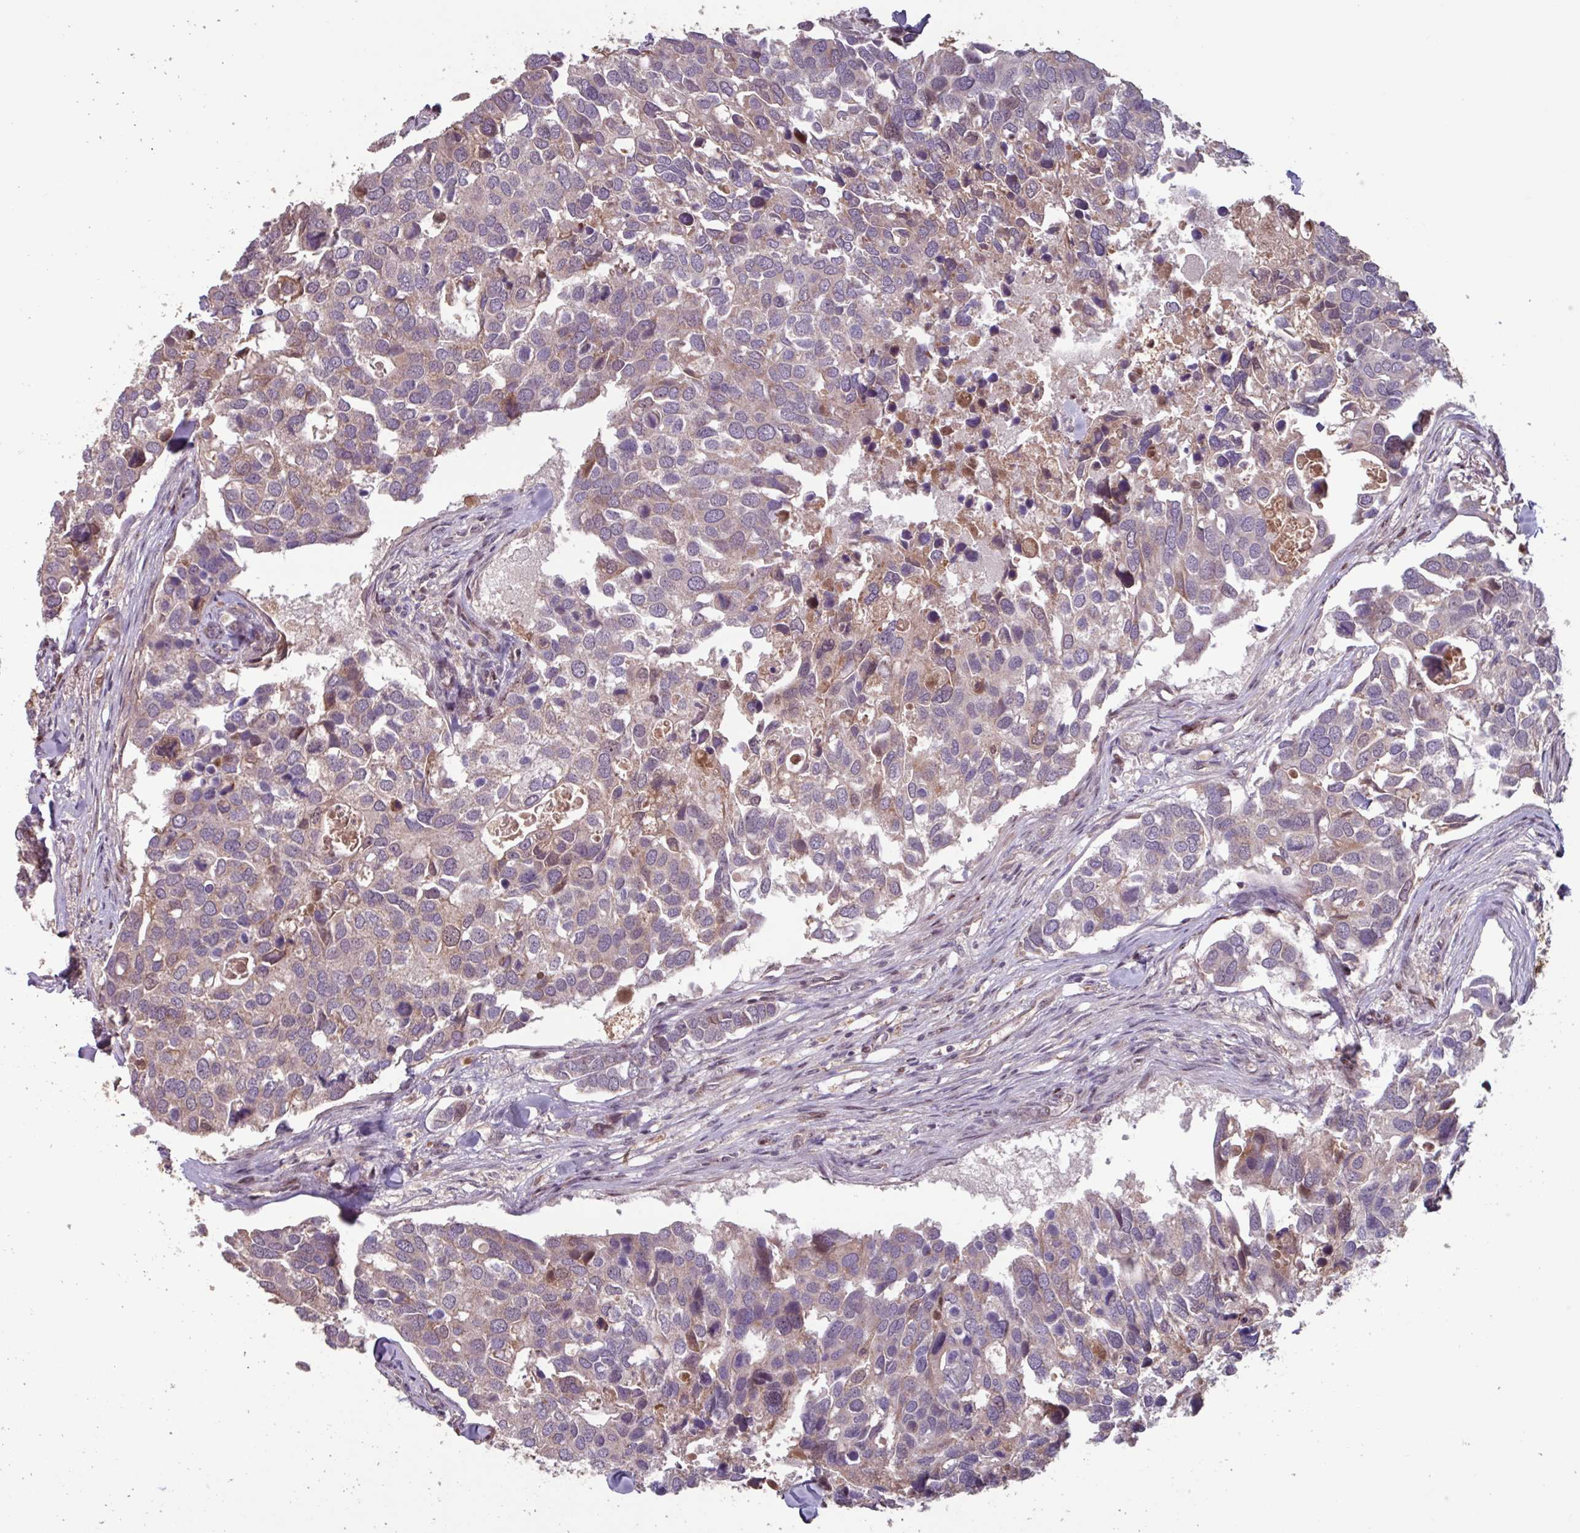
{"staining": {"intensity": "weak", "quantity": "25%-75%", "location": "cytoplasmic/membranous"}, "tissue": "breast cancer", "cell_type": "Tumor cells", "image_type": "cancer", "snomed": [{"axis": "morphology", "description": "Duct carcinoma"}, {"axis": "topography", "description": "Breast"}], "caption": "DAB (3,3'-diaminobenzidine) immunohistochemical staining of breast intraductal carcinoma exhibits weak cytoplasmic/membranous protein positivity in about 25%-75% of tumor cells.", "gene": "TMEM88", "patient": {"sex": "female", "age": 83}}